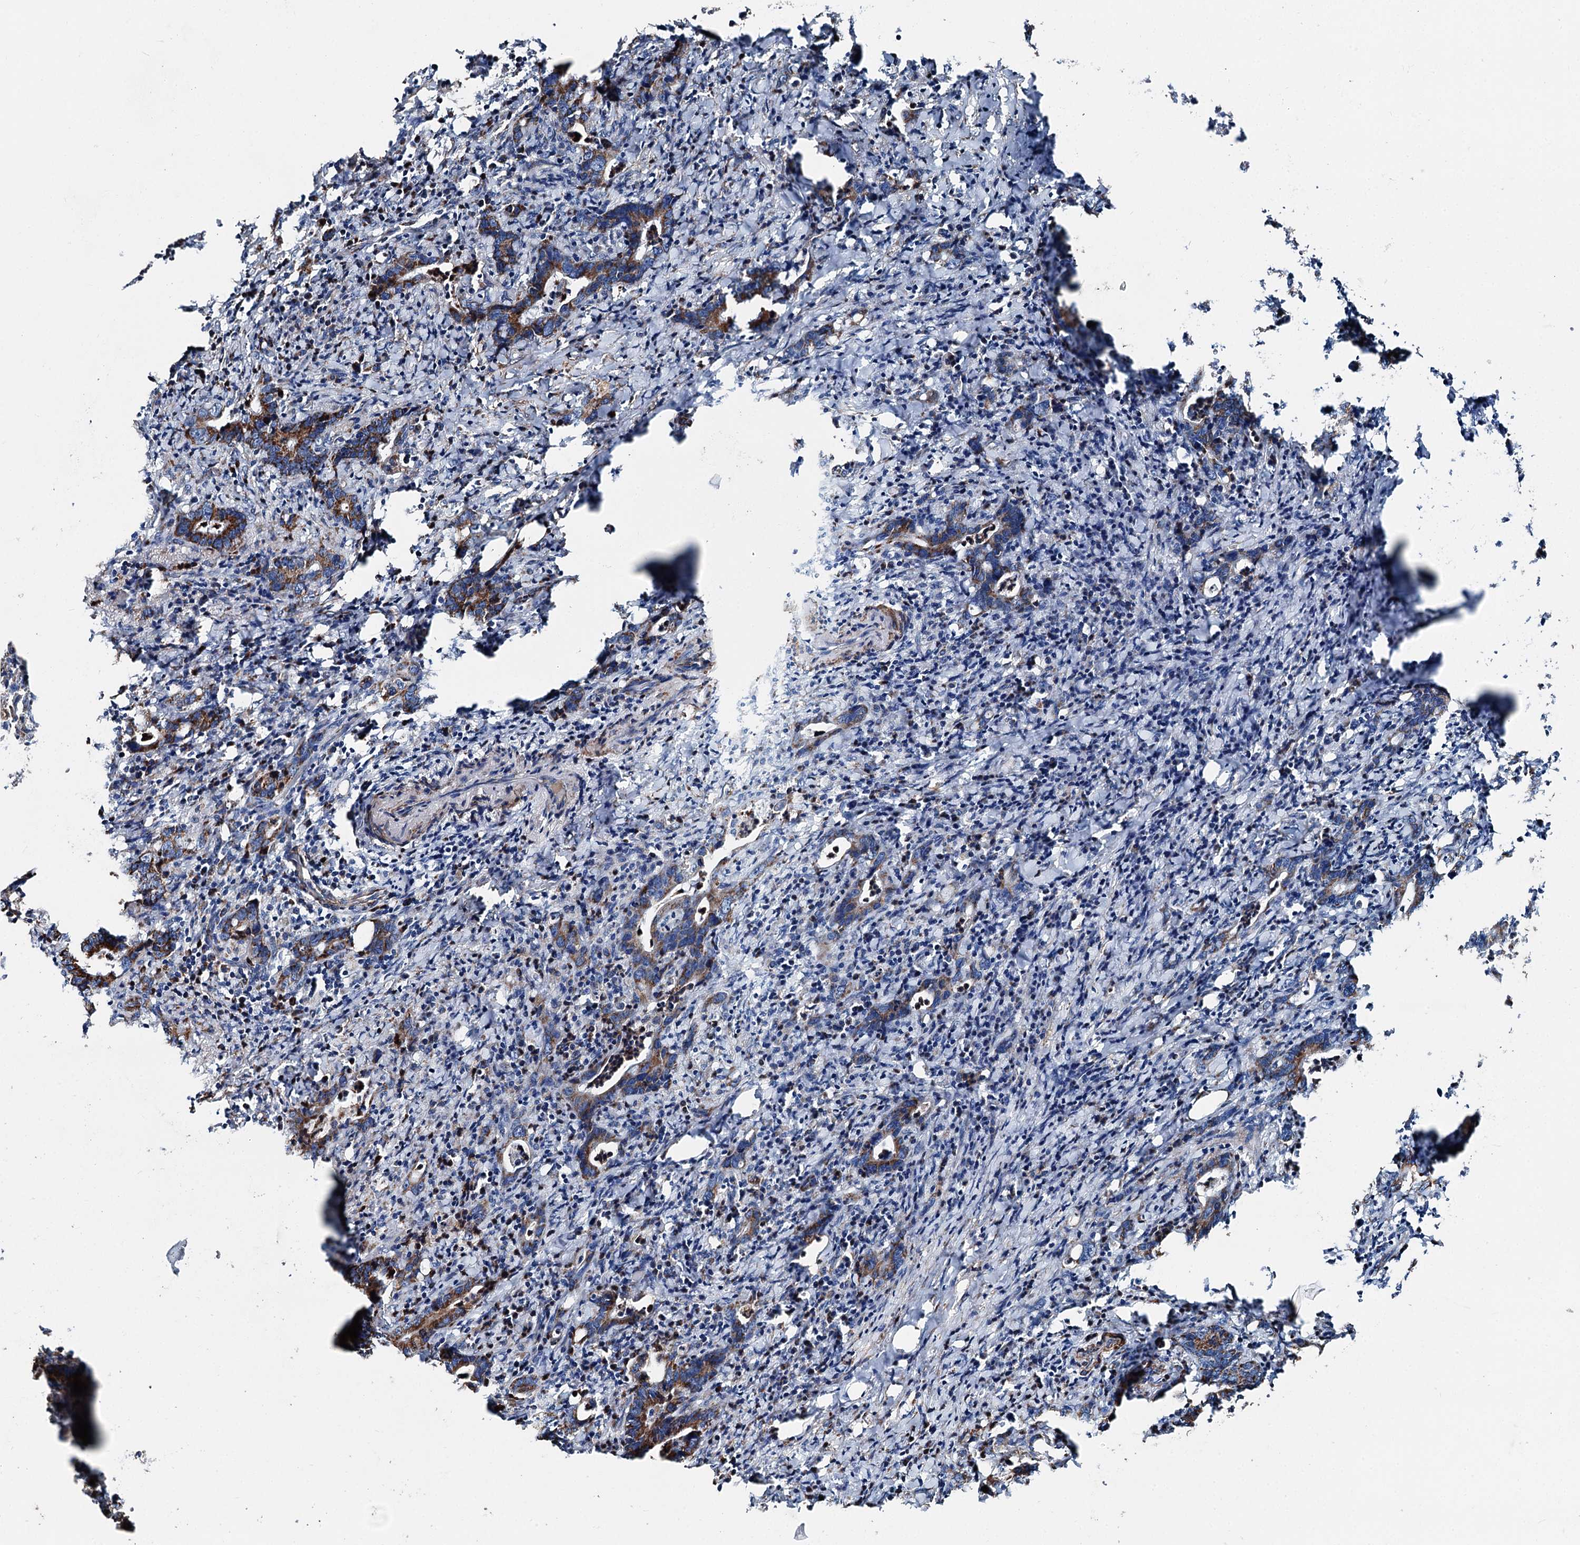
{"staining": {"intensity": "moderate", "quantity": ">75%", "location": "cytoplasmic/membranous"}, "tissue": "colorectal cancer", "cell_type": "Tumor cells", "image_type": "cancer", "snomed": [{"axis": "morphology", "description": "Adenocarcinoma, NOS"}, {"axis": "topography", "description": "Colon"}], "caption": "Immunohistochemical staining of colorectal adenocarcinoma shows medium levels of moderate cytoplasmic/membranous staining in approximately >75% of tumor cells.", "gene": "DDIAS", "patient": {"sex": "female", "age": 75}}